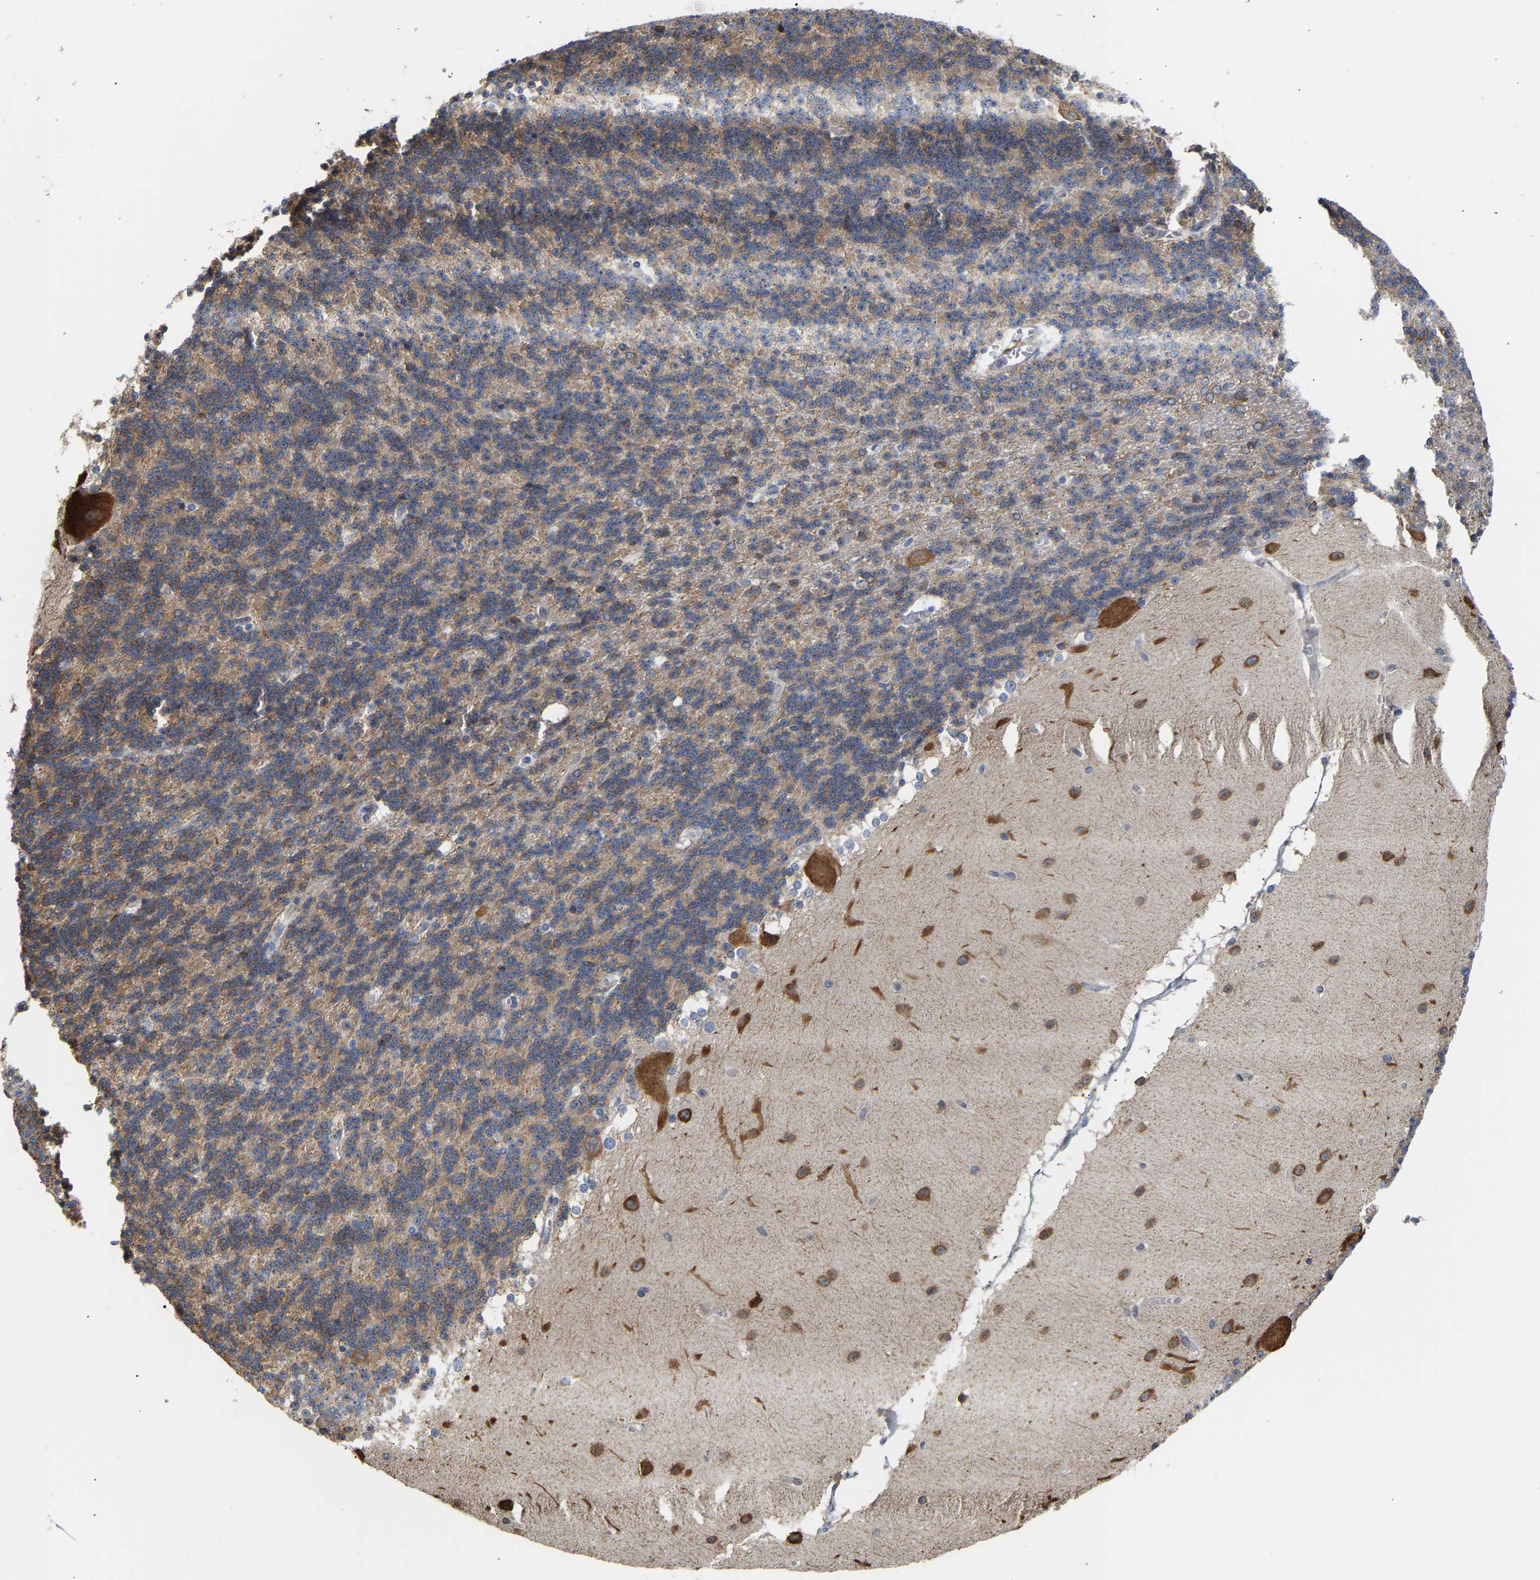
{"staining": {"intensity": "weak", "quantity": ">75%", "location": "cytoplasmic/membranous"}, "tissue": "cerebellum", "cell_type": "Cells in granular layer", "image_type": "normal", "snomed": [{"axis": "morphology", "description": "Normal tissue, NOS"}, {"axis": "topography", "description": "Cerebellum"}], "caption": "About >75% of cells in granular layer in unremarkable cerebellum display weak cytoplasmic/membranous protein positivity as visualized by brown immunohistochemical staining.", "gene": "ARAP1", "patient": {"sex": "female", "age": 19}}